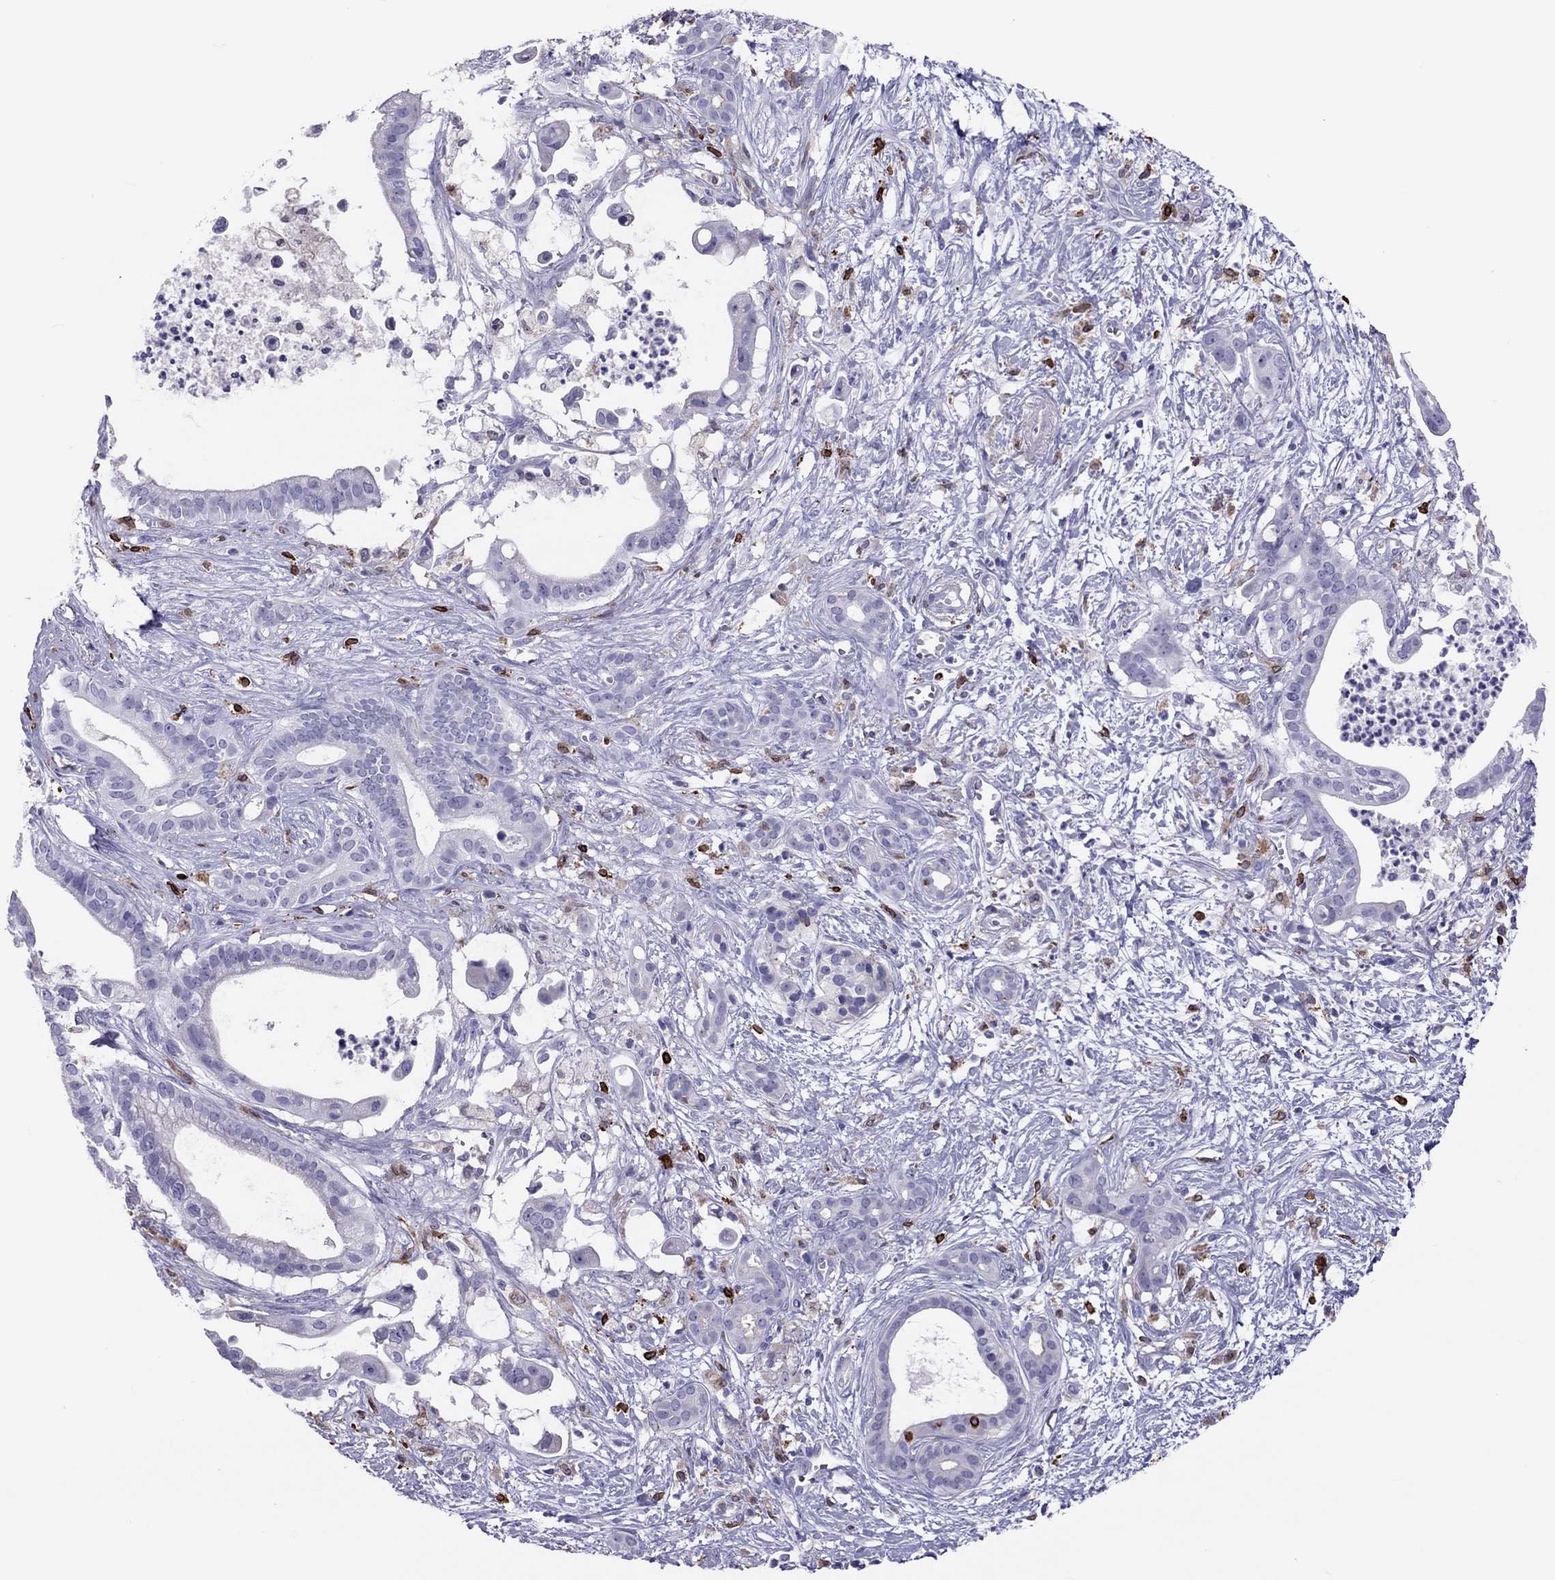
{"staining": {"intensity": "negative", "quantity": "none", "location": "none"}, "tissue": "pancreatic cancer", "cell_type": "Tumor cells", "image_type": "cancer", "snomed": [{"axis": "morphology", "description": "Adenocarcinoma, NOS"}, {"axis": "topography", "description": "Pancreas"}], "caption": "The micrograph shows no significant positivity in tumor cells of pancreatic cancer (adenocarcinoma).", "gene": "ADORA2A", "patient": {"sex": "male", "age": 61}}